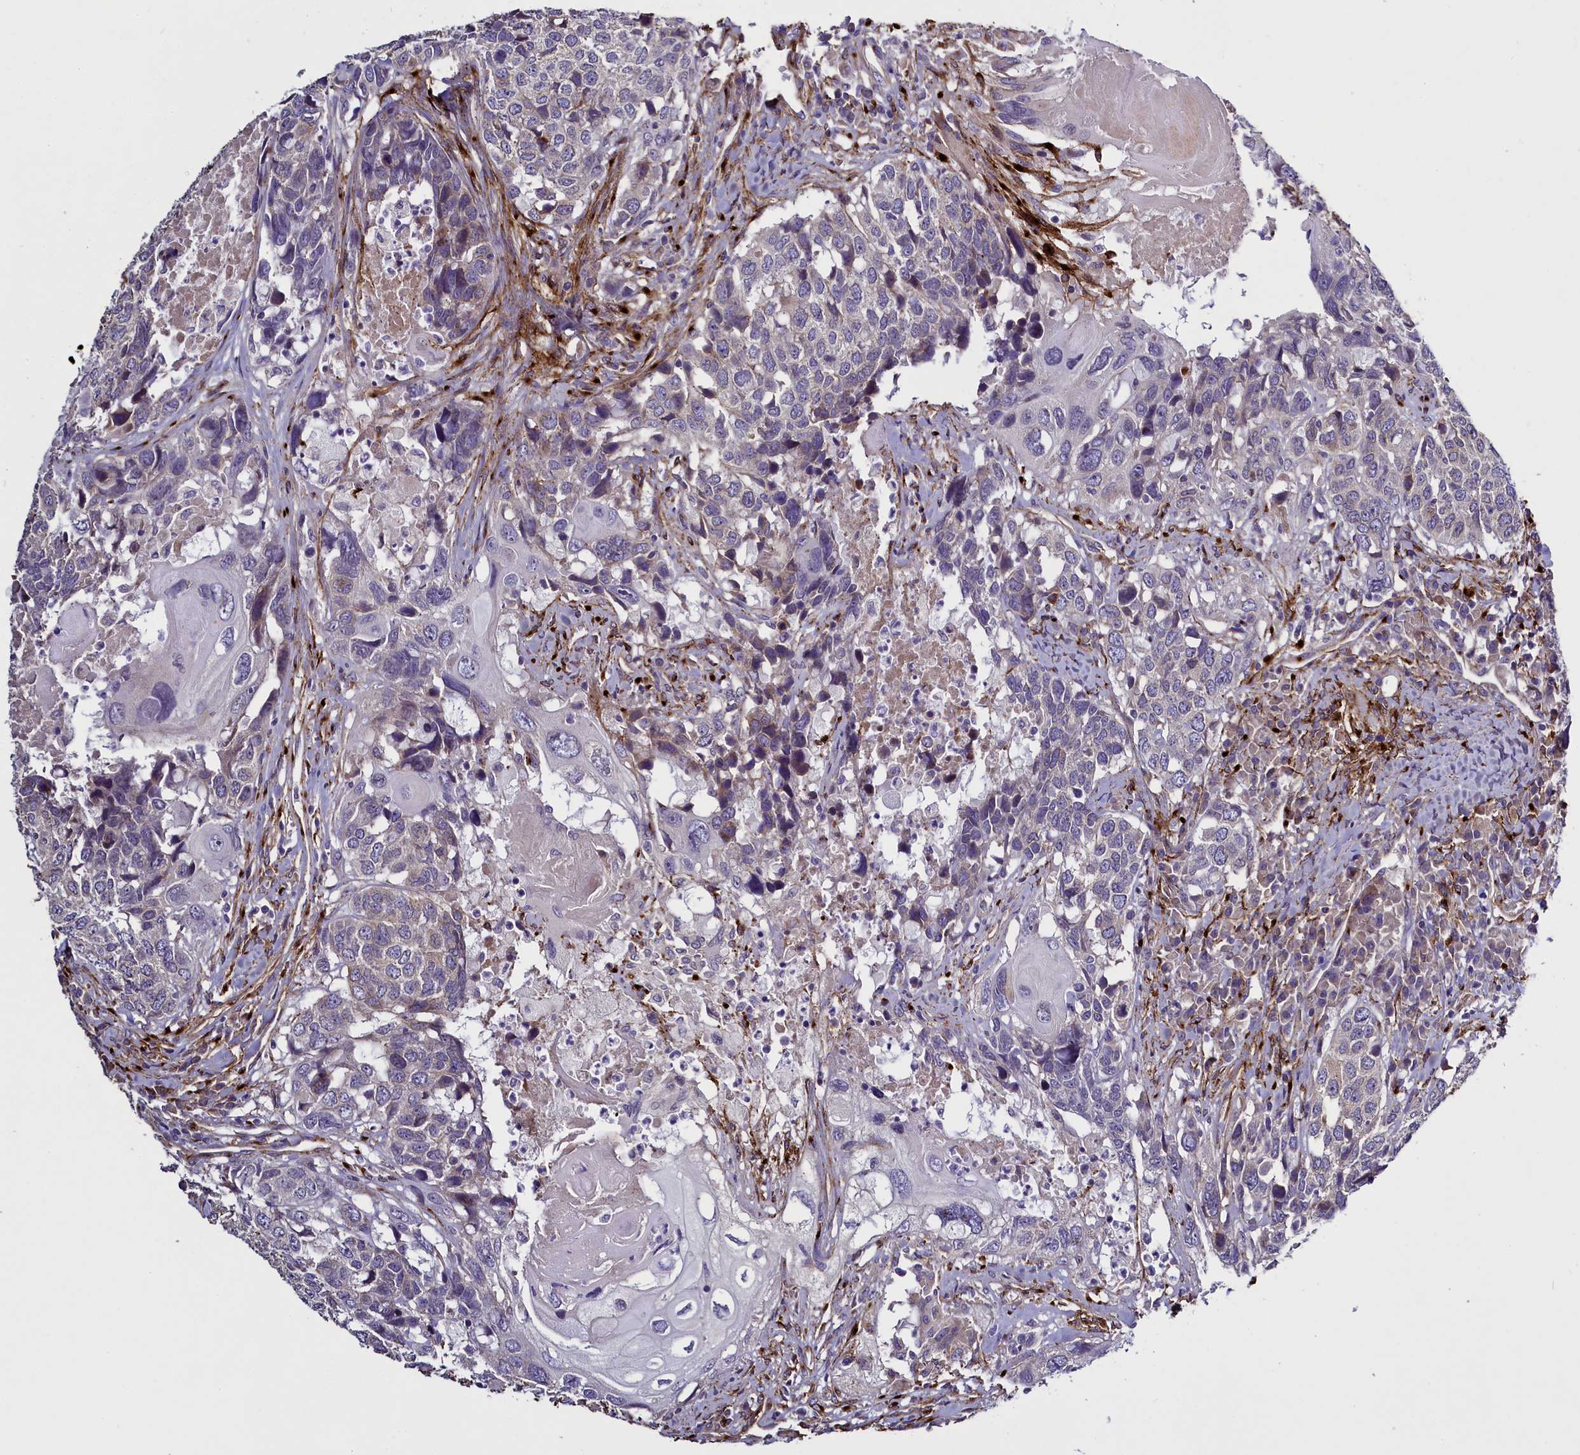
{"staining": {"intensity": "negative", "quantity": "none", "location": "none"}, "tissue": "head and neck cancer", "cell_type": "Tumor cells", "image_type": "cancer", "snomed": [{"axis": "morphology", "description": "Squamous cell carcinoma, NOS"}, {"axis": "topography", "description": "Head-Neck"}], "caption": "Immunohistochemical staining of human squamous cell carcinoma (head and neck) shows no significant expression in tumor cells. The staining was performed using DAB (3,3'-diaminobenzidine) to visualize the protein expression in brown, while the nuclei were stained in blue with hematoxylin (Magnification: 20x).", "gene": "MRC2", "patient": {"sex": "male", "age": 66}}